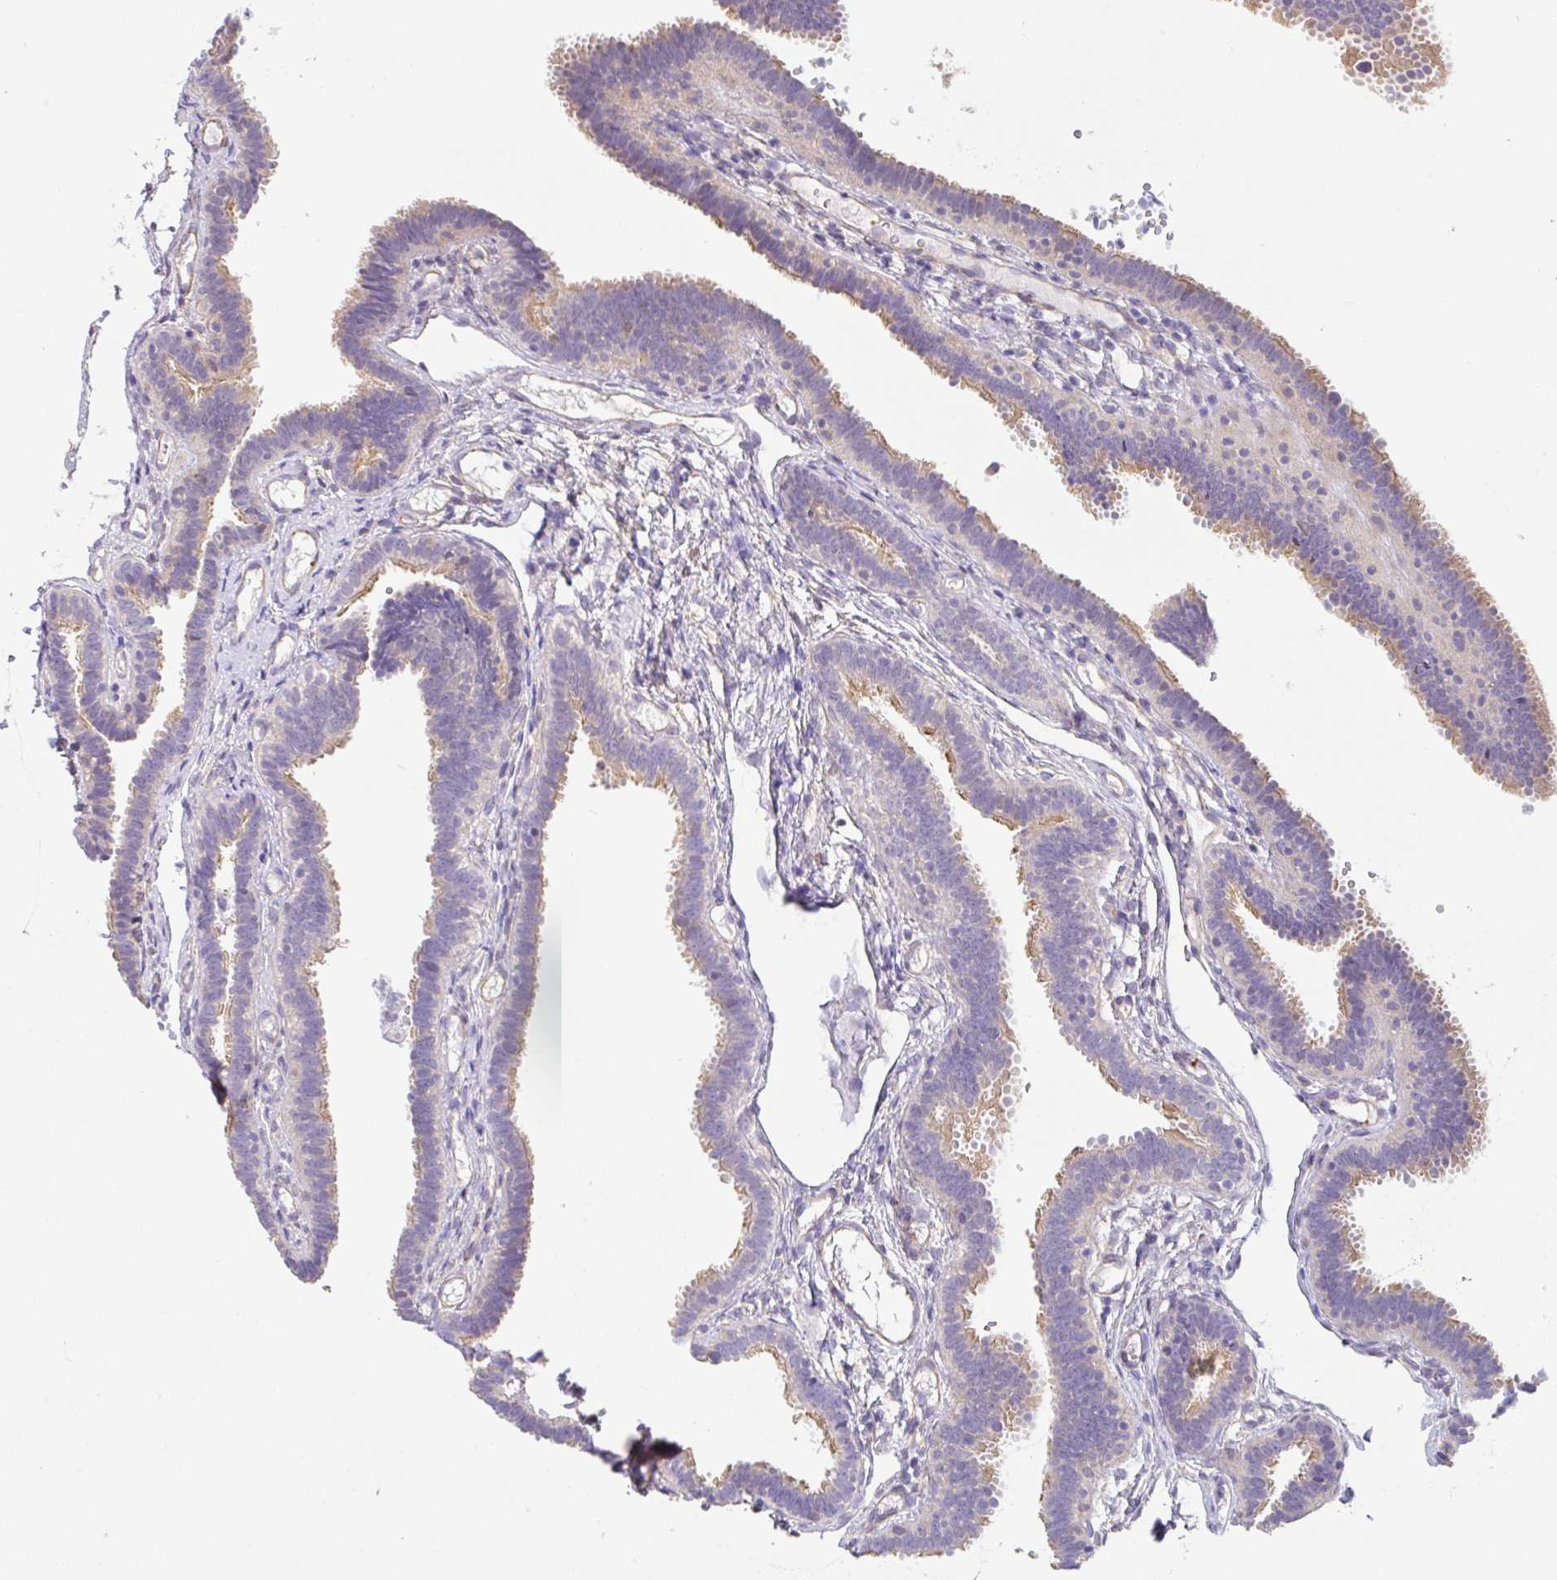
{"staining": {"intensity": "moderate", "quantity": "25%-75%", "location": "cytoplasmic/membranous"}, "tissue": "fallopian tube", "cell_type": "Glandular cells", "image_type": "normal", "snomed": [{"axis": "morphology", "description": "Normal tissue, NOS"}, {"axis": "topography", "description": "Fallopian tube"}], "caption": "A brown stain shows moderate cytoplasmic/membranous positivity of a protein in glandular cells of unremarkable fallopian tube. Nuclei are stained in blue.", "gene": "PLCD4", "patient": {"sex": "female", "age": 37}}